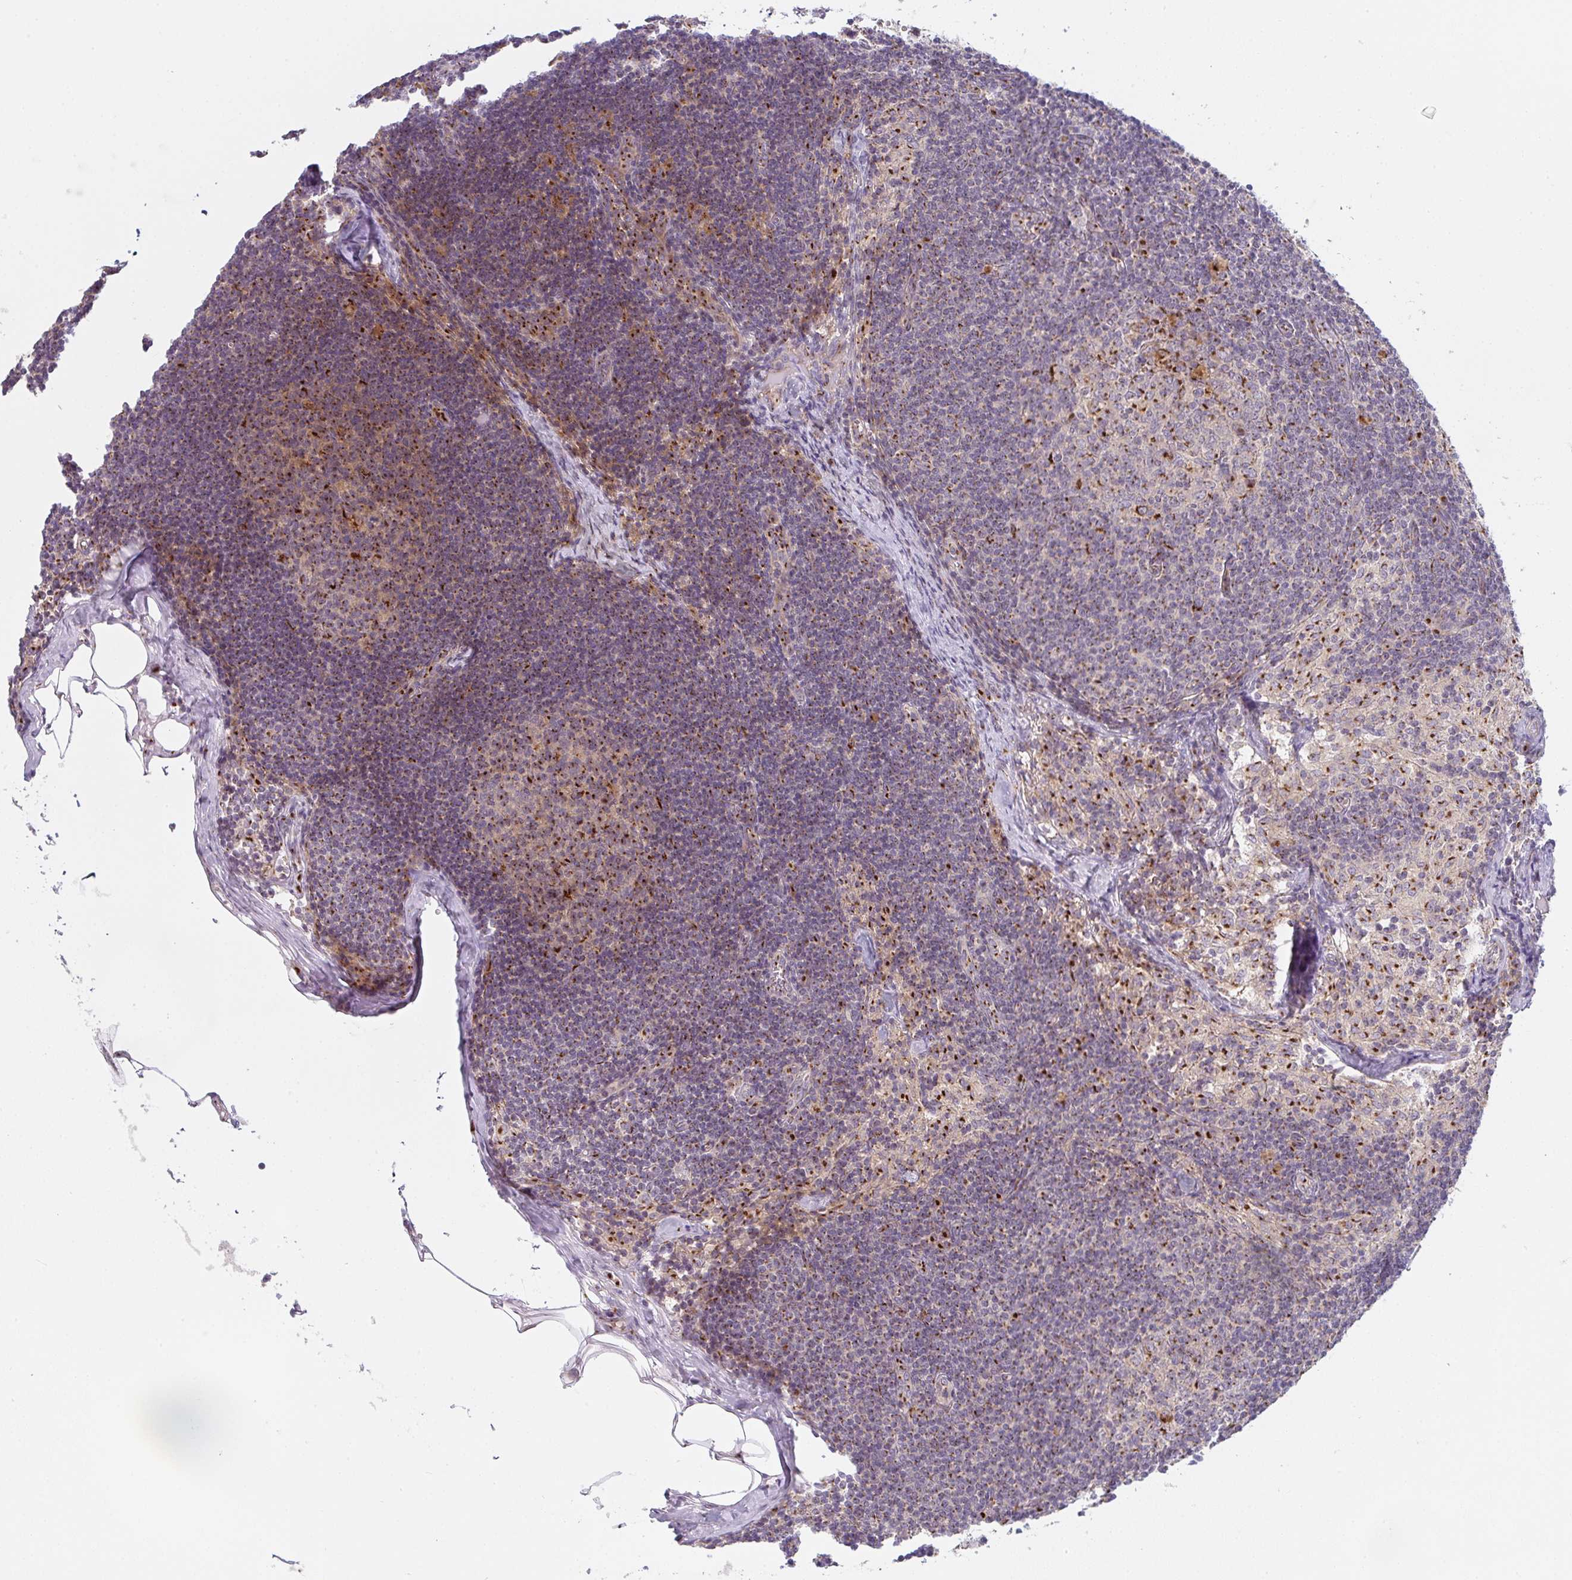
{"staining": {"intensity": "strong", "quantity": "25%-75%", "location": "cytoplasmic/membranous"}, "tissue": "lymph node", "cell_type": "Germinal center cells", "image_type": "normal", "snomed": [{"axis": "morphology", "description": "Normal tissue, NOS"}, {"axis": "topography", "description": "Lymph node"}], "caption": "The histopathology image exhibits a brown stain indicating the presence of a protein in the cytoplasmic/membranous of germinal center cells in lymph node. The staining is performed using DAB brown chromogen to label protein expression. The nuclei are counter-stained blue using hematoxylin.", "gene": "GVQW3", "patient": {"sex": "female", "age": 31}}